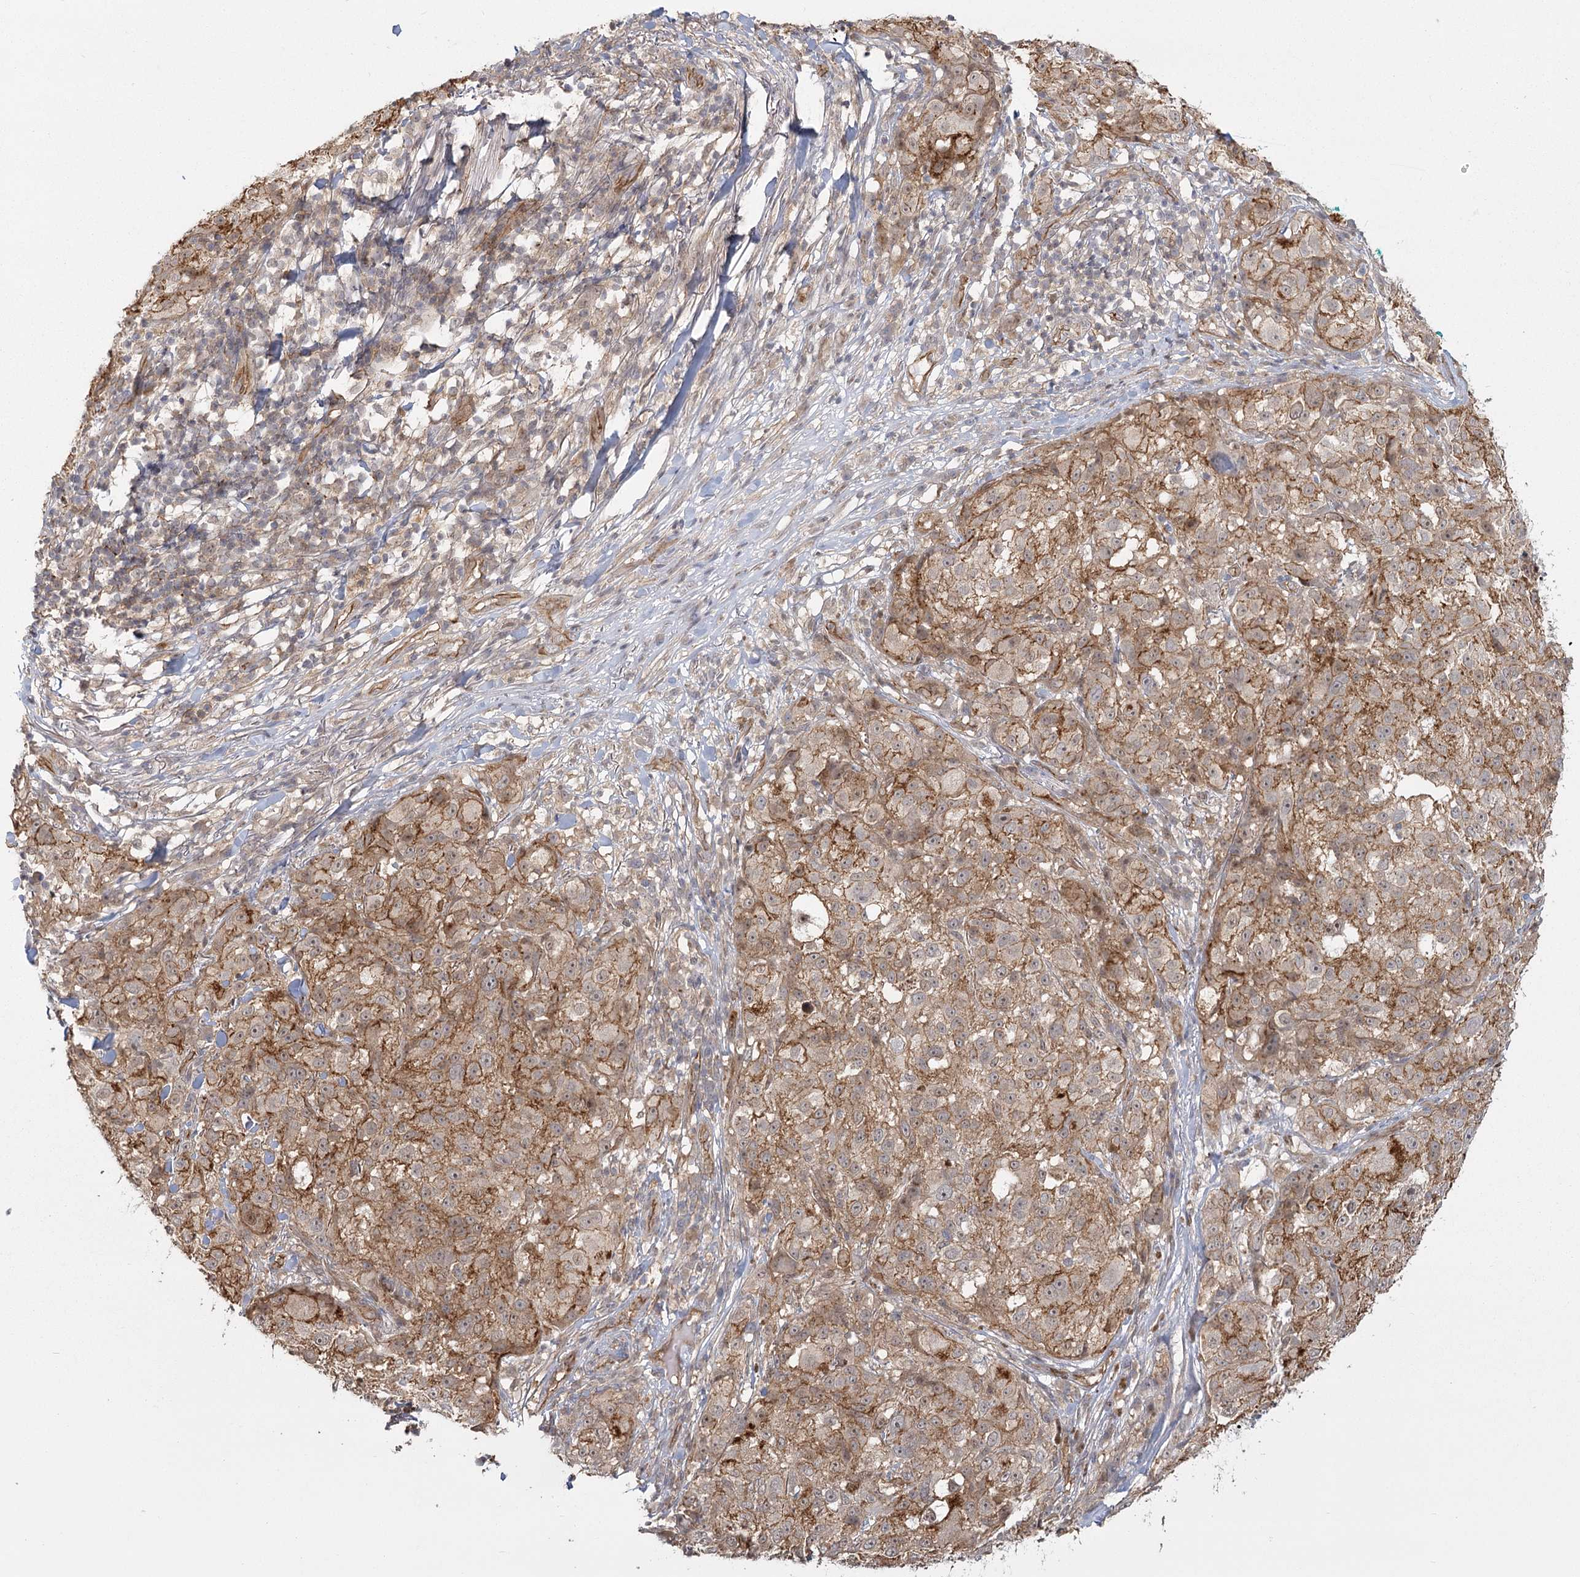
{"staining": {"intensity": "moderate", "quantity": ">75%", "location": "cytoplasmic/membranous"}, "tissue": "melanoma", "cell_type": "Tumor cells", "image_type": "cancer", "snomed": [{"axis": "morphology", "description": "Necrosis, NOS"}, {"axis": "morphology", "description": "Malignant melanoma, NOS"}, {"axis": "topography", "description": "Skin"}], "caption": "Immunohistochemical staining of human malignant melanoma displays medium levels of moderate cytoplasmic/membranous positivity in about >75% of tumor cells. The staining was performed using DAB to visualize the protein expression in brown, while the nuclei were stained in blue with hematoxylin (Magnification: 20x).", "gene": "RPP14", "patient": {"sex": "female", "age": 87}}